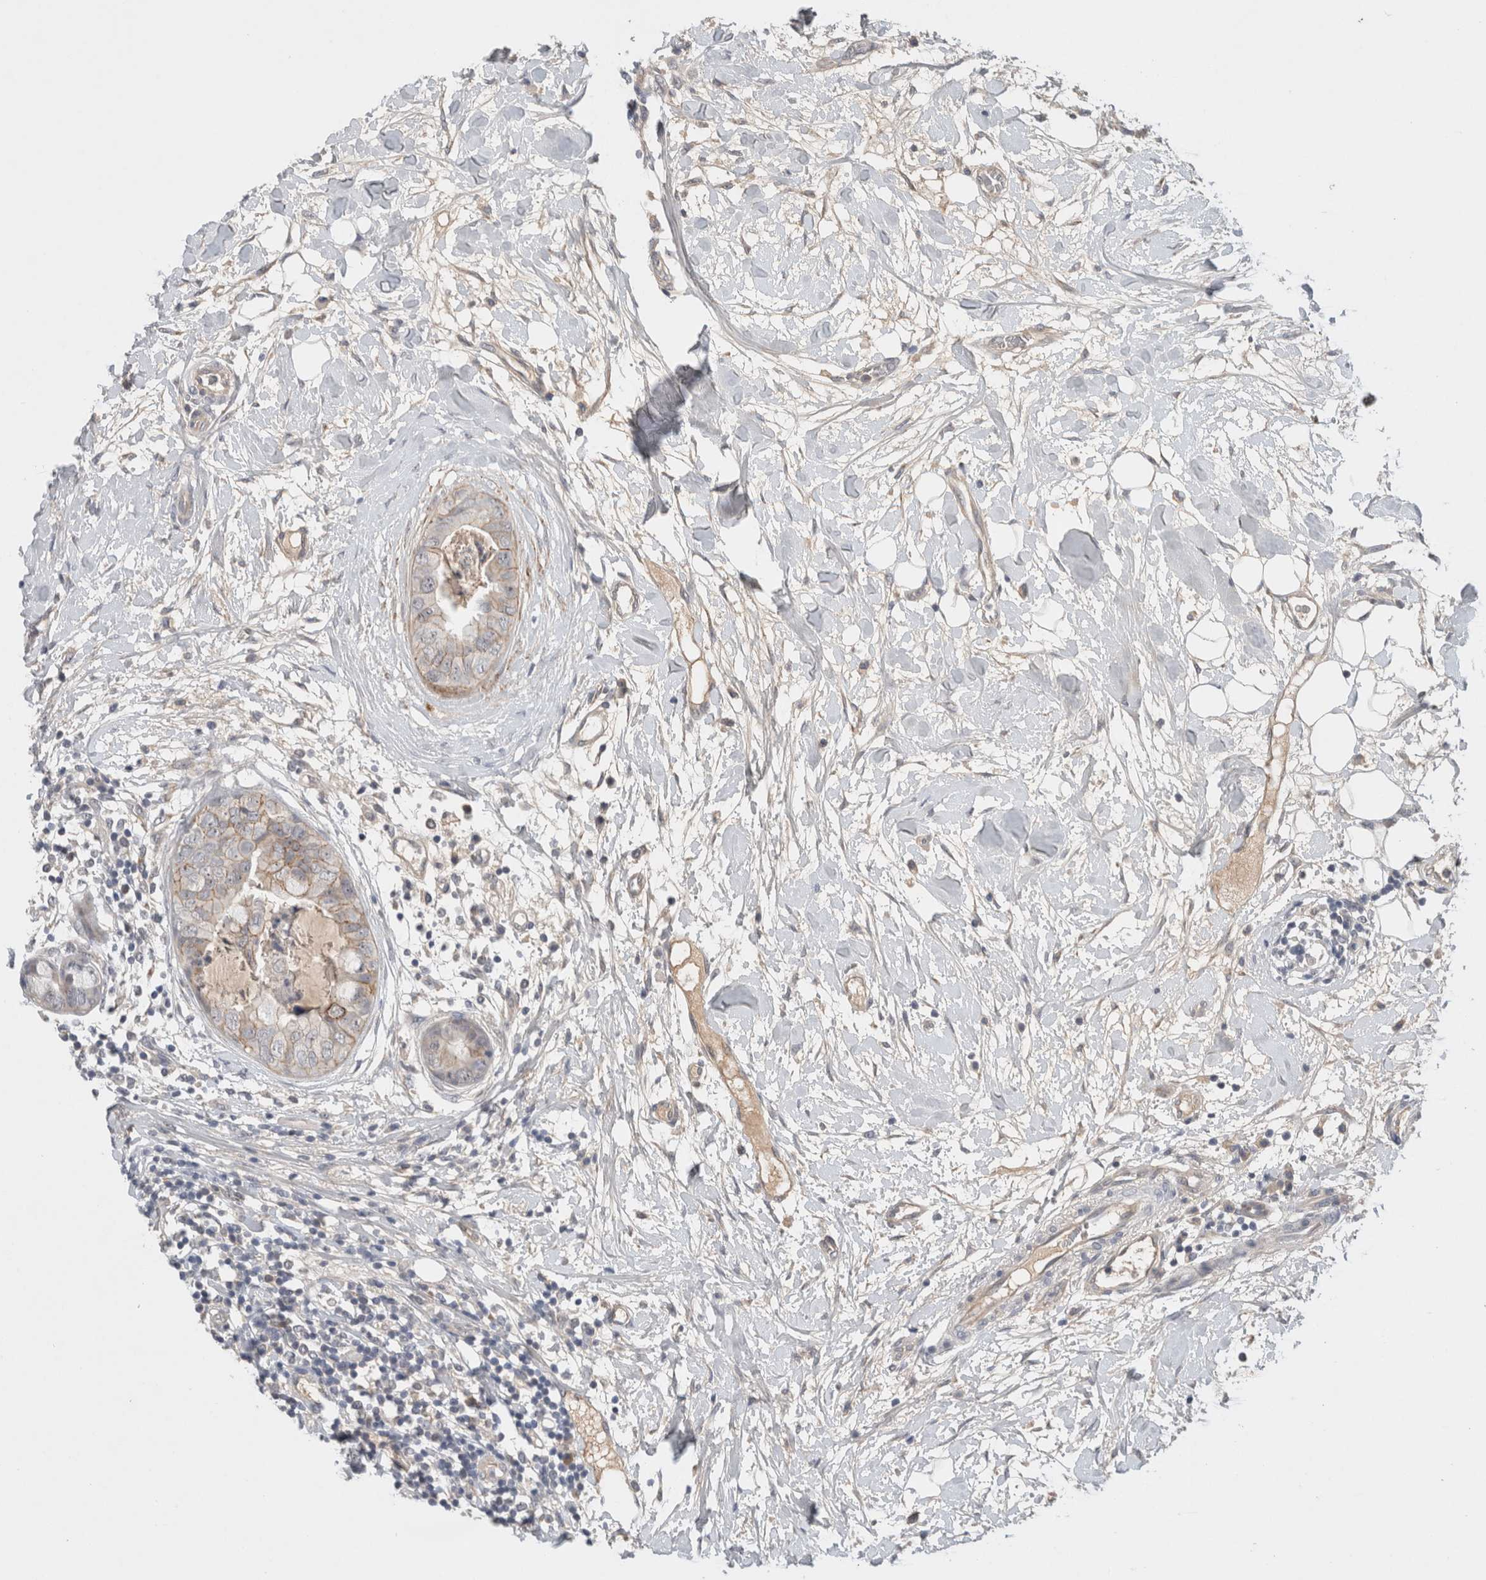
{"staining": {"intensity": "weak", "quantity": "25%-75%", "location": "cytoplasmic/membranous"}, "tissue": "breast cancer", "cell_type": "Tumor cells", "image_type": "cancer", "snomed": [{"axis": "morphology", "description": "Duct carcinoma"}, {"axis": "topography", "description": "Breast"}], "caption": "Protein expression analysis of breast intraductal carcinoma shows weak cytoplasmic/membranous positivity in approximately 25%-75% of tumor cells.", "gene": "HCN3", "patient": {"sex": "female", "age": 40}}